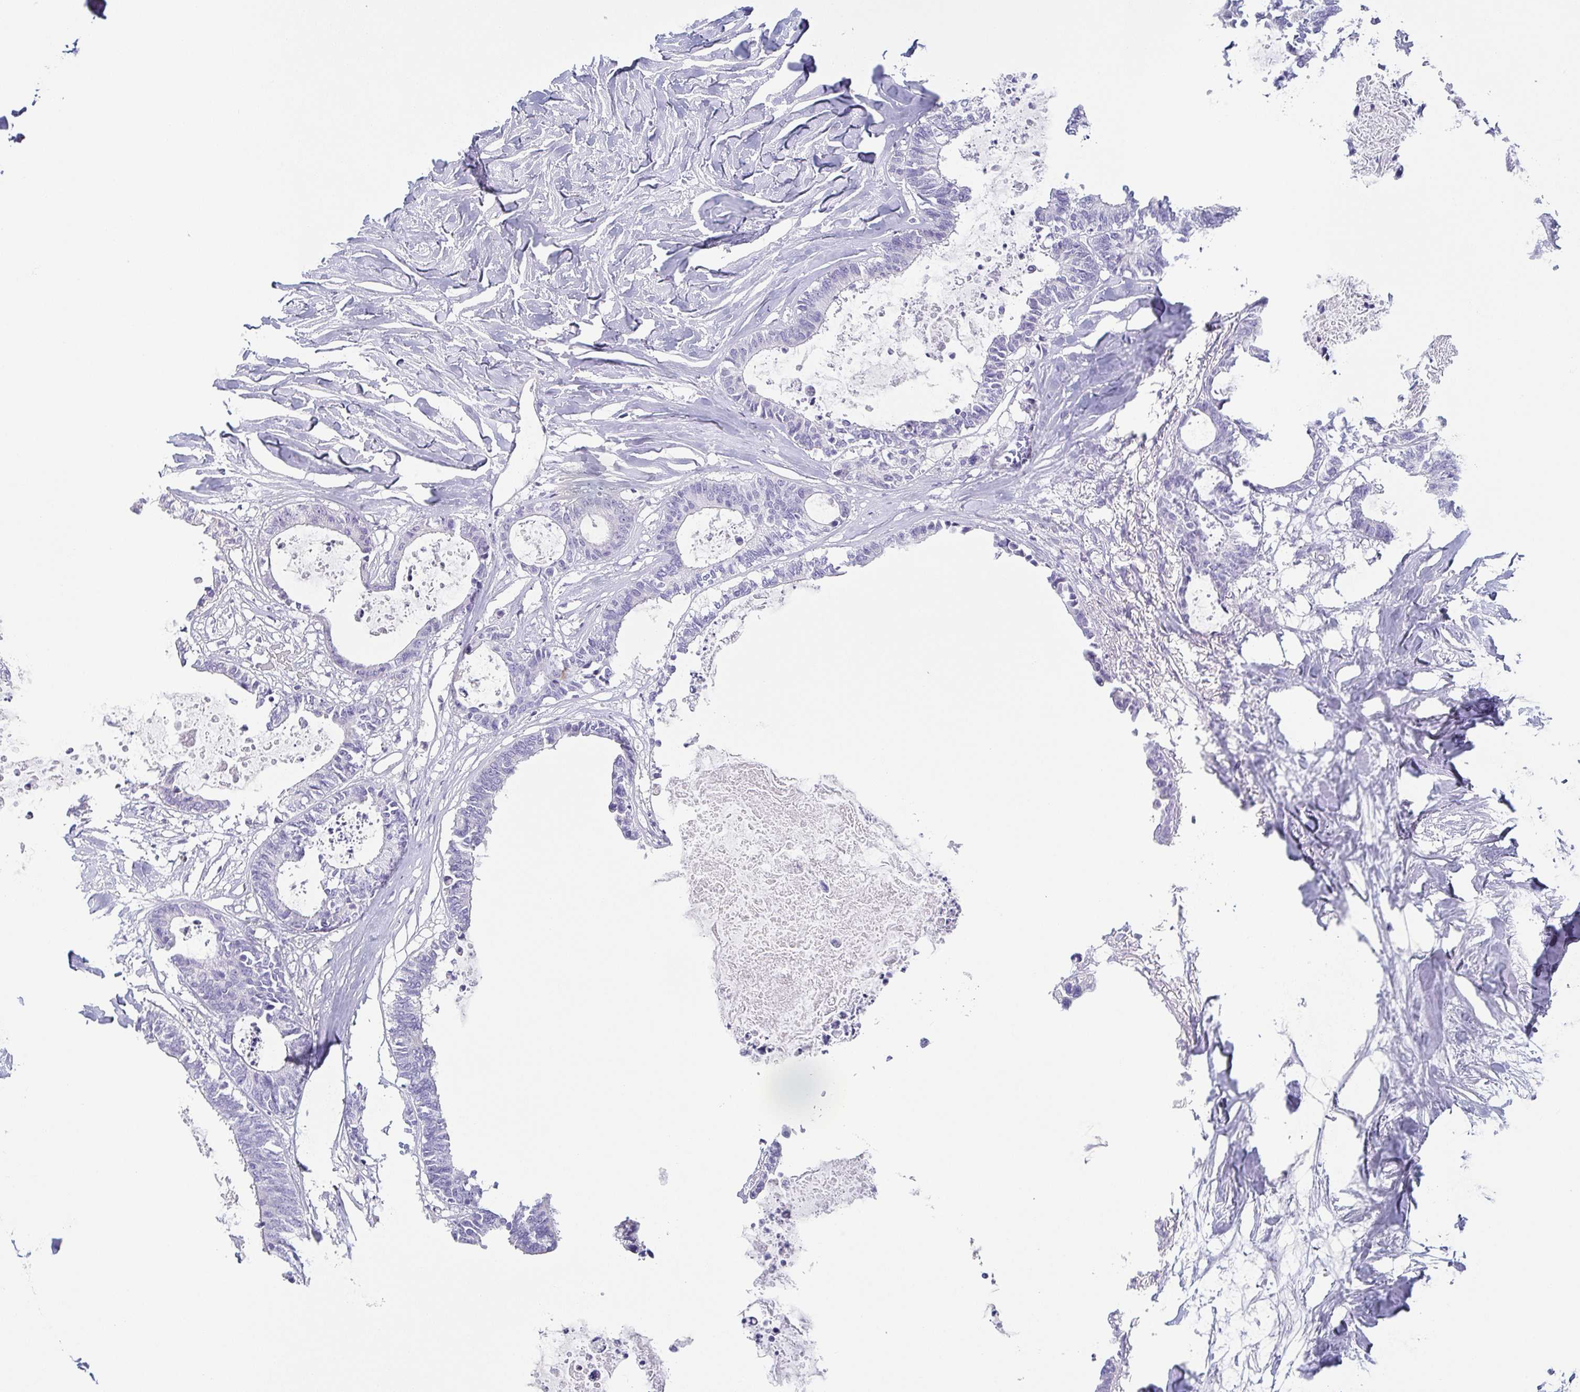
{"staining": {"intensity": "negative", "quantity": "none", "location": "none"}, "tissue": "colorectal cancer", "cell_type": "Tumor cells", "image_type": "cancer", "snomed": [{"axis": "morphology", "description": "Adenocarcinoma, NOS"}, {"axis": "topography", "description": "Colon"}, {"axis": "topography", "description": "Rectum"}], "caption": "The histopathology image displays no staining of tumor cells in colorectal adenocarcinoma.", "gene": "PRR27", "patient": {"sex": "male", "age": 57}}